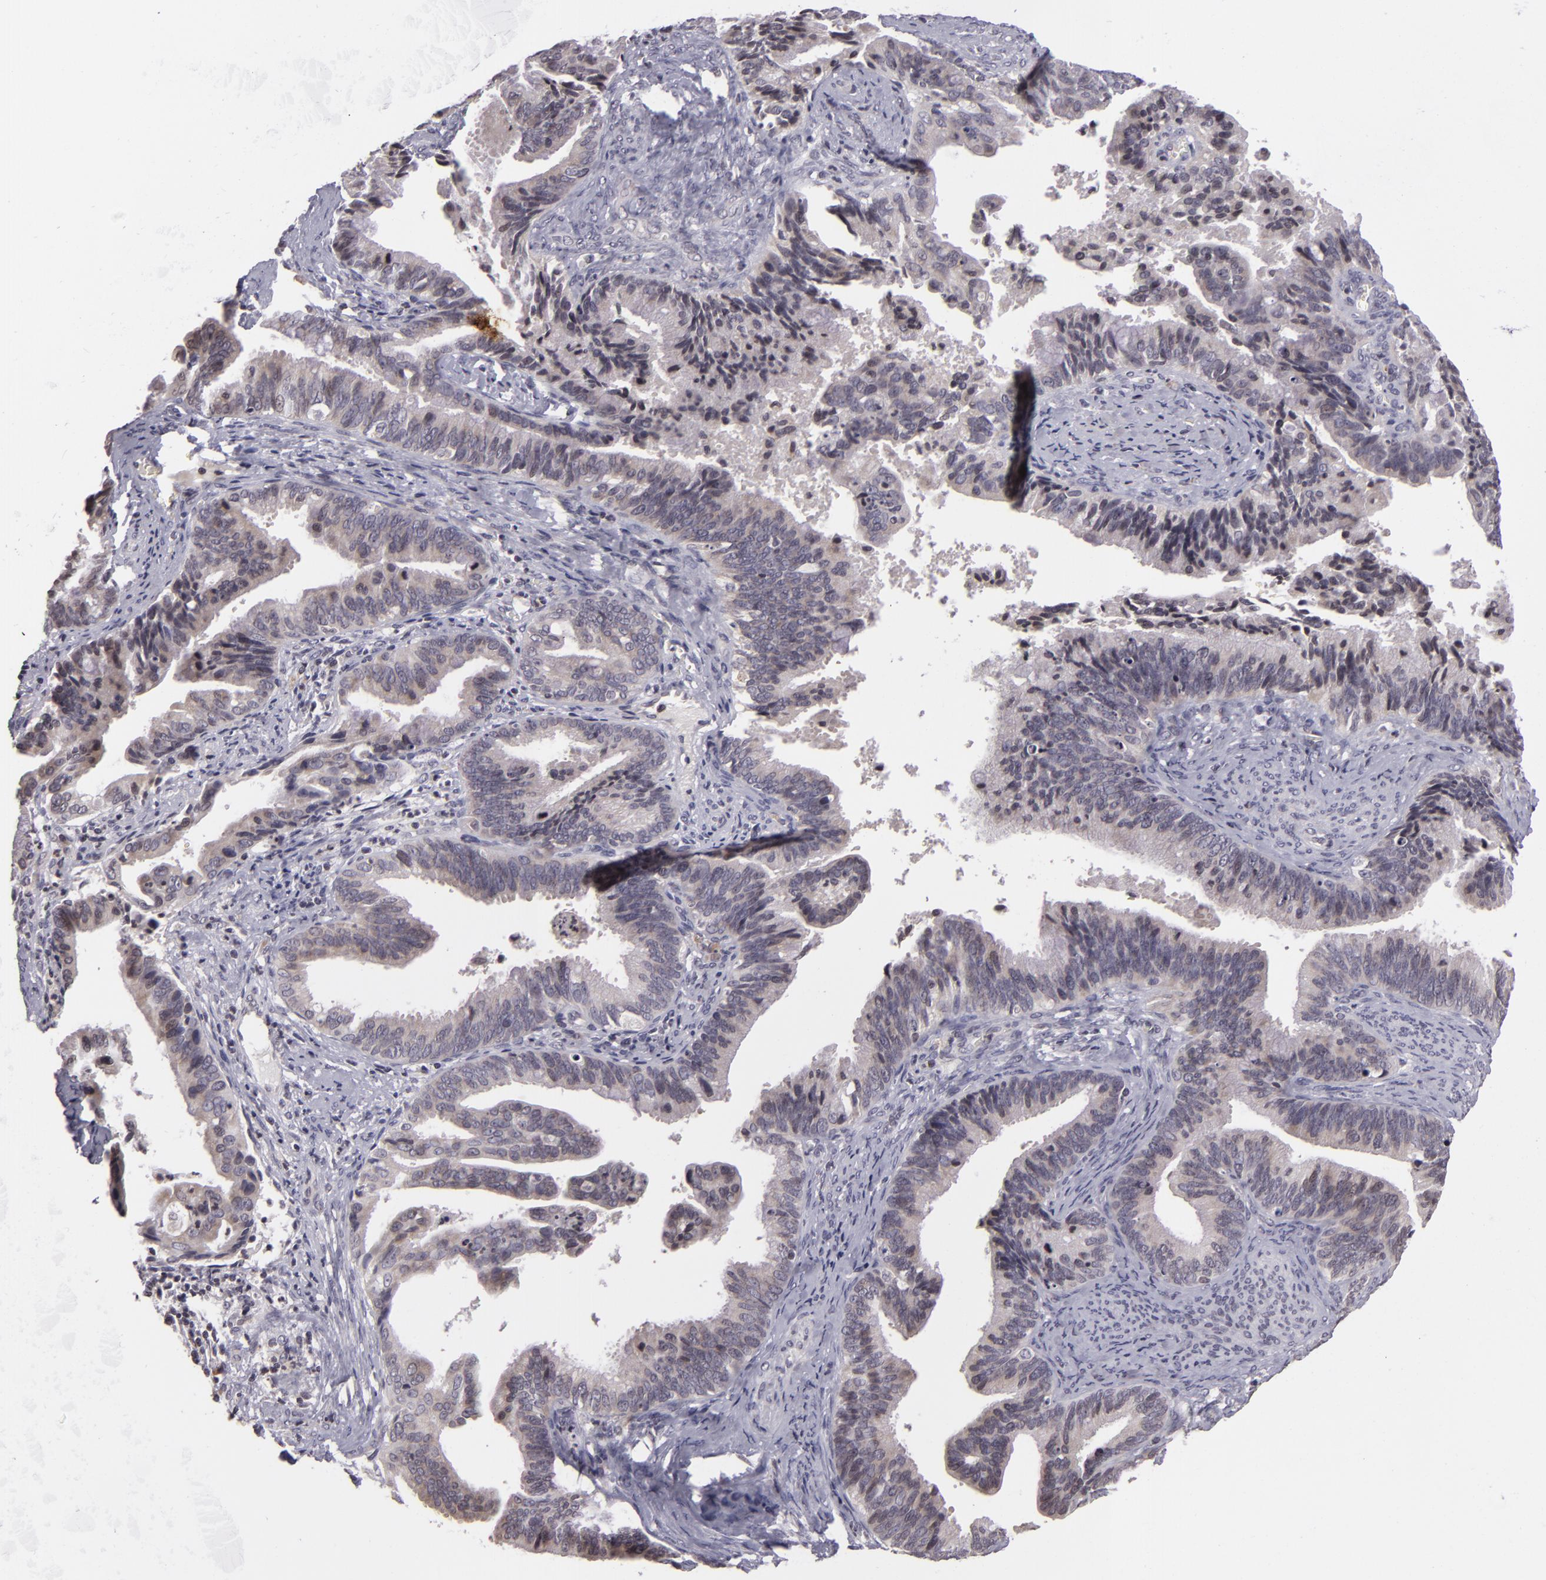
{"staining": {"intensity": "negative", "quantity": "none", "location": "none"}, "tissue": "cervical cancer", "cell_type": "Tumor cells", "image_type": "cancer", "snomed": [{"axis": "morphology", "description": "Adenocarcinoma, NOS"}, {"axis": "topography", "description": "Cervix"}], "caption": "Tumor cells are negative for brown protein staining in cervical adenocarcinoma.", "gene": "AKAP6", "patient": {"sex": "female", "age": 47}}